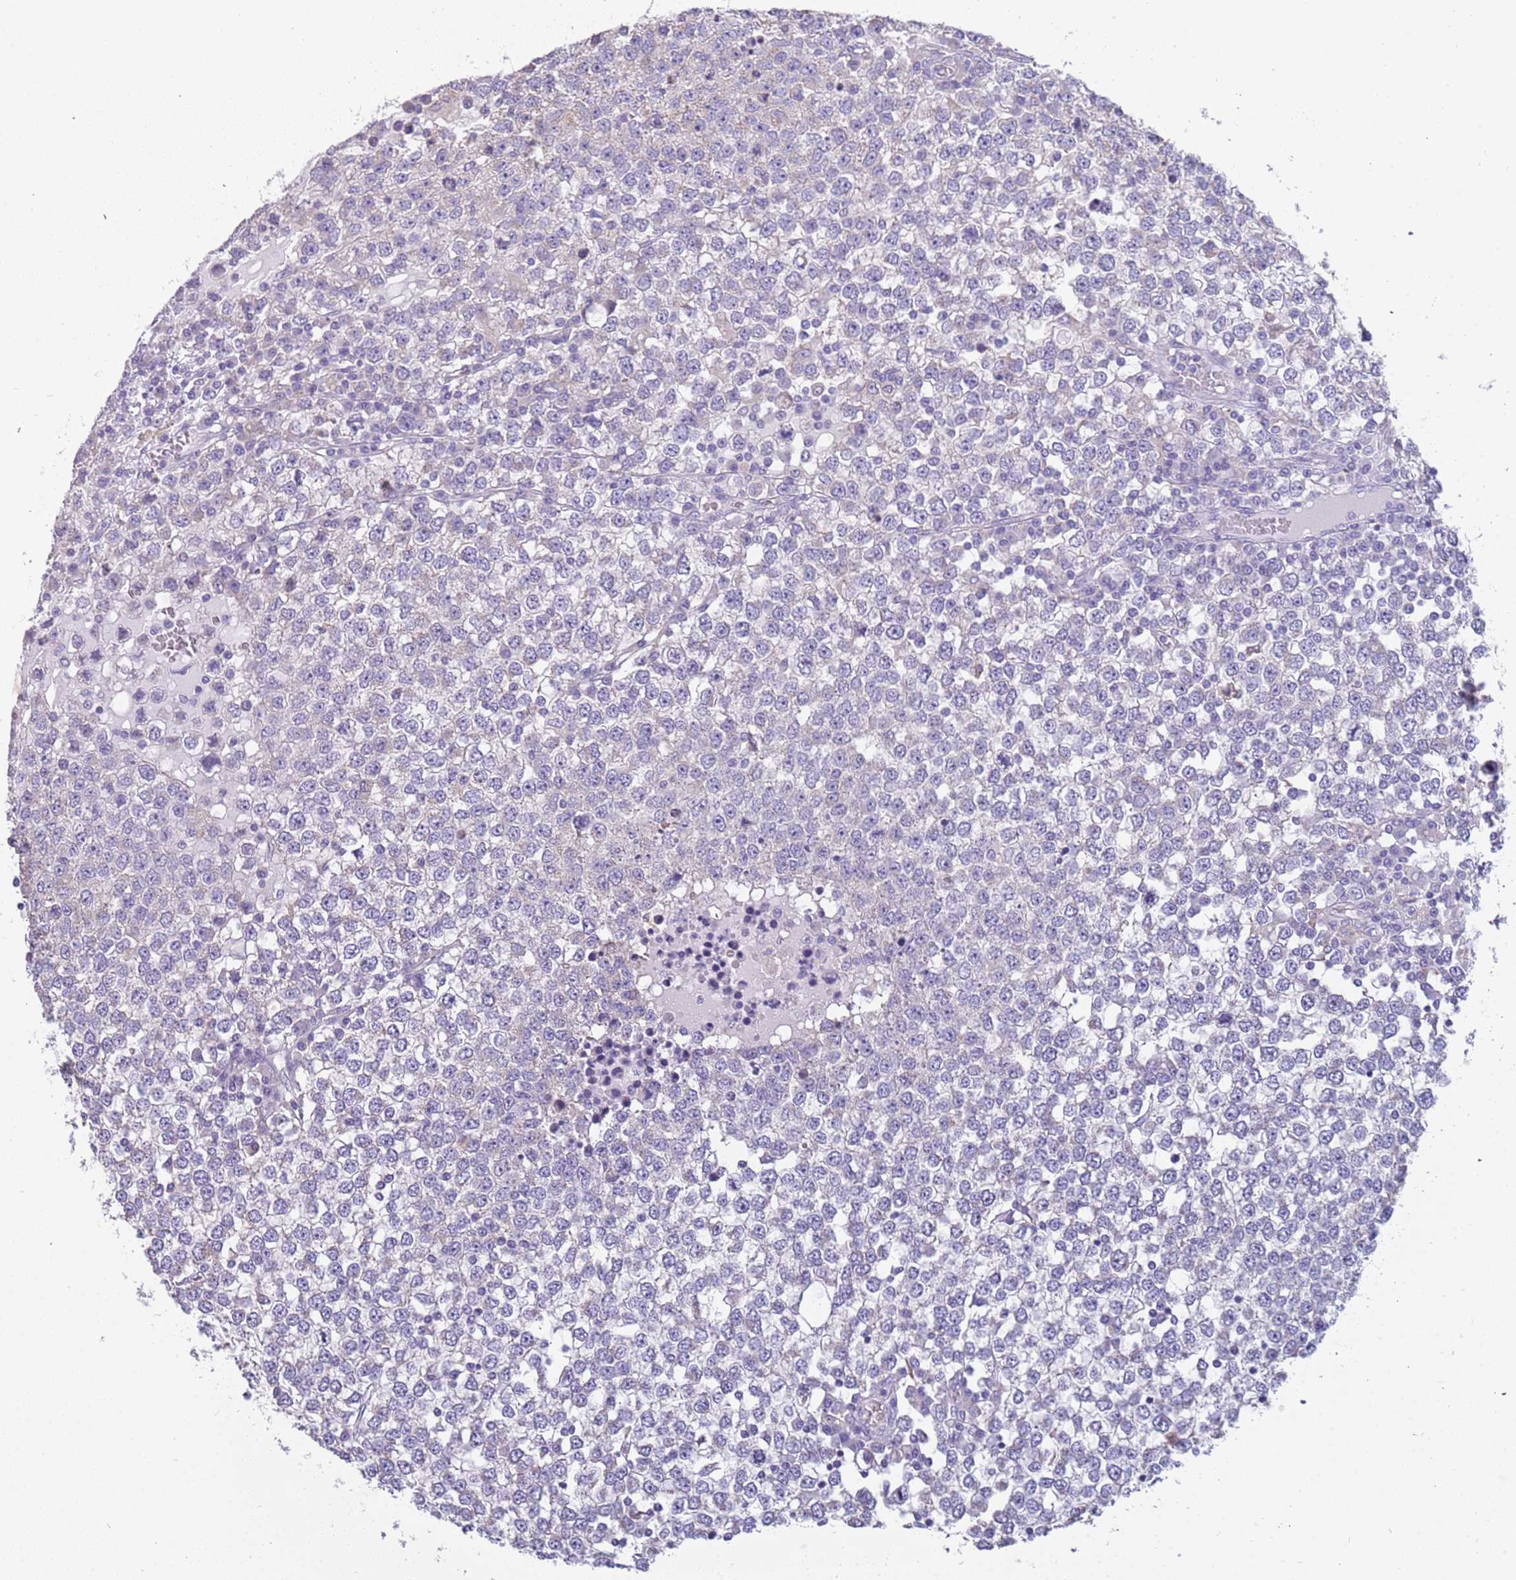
{"staining": {"intensity": "negative", "quantity": "none", "location": "none"}, "tissue": "testis cancer", "cell_type": "Tumor cells", "image_type": "cancer", "snomed": [{"axis": "morphology", "description": "Seminoma, NOS"}, {"axis": "topography", "description": "Testis"}], "caption": "Testis seminoma was stained to show a protein in brown. There is no significant positivity in tumor cells. (DAB (3,3'-diaminobenzidine) immunohistochemistry visualized using brightfield microscopy, high magnification).", "gene": "RHCG", "patient": {"sex": "male", "age": 65}}